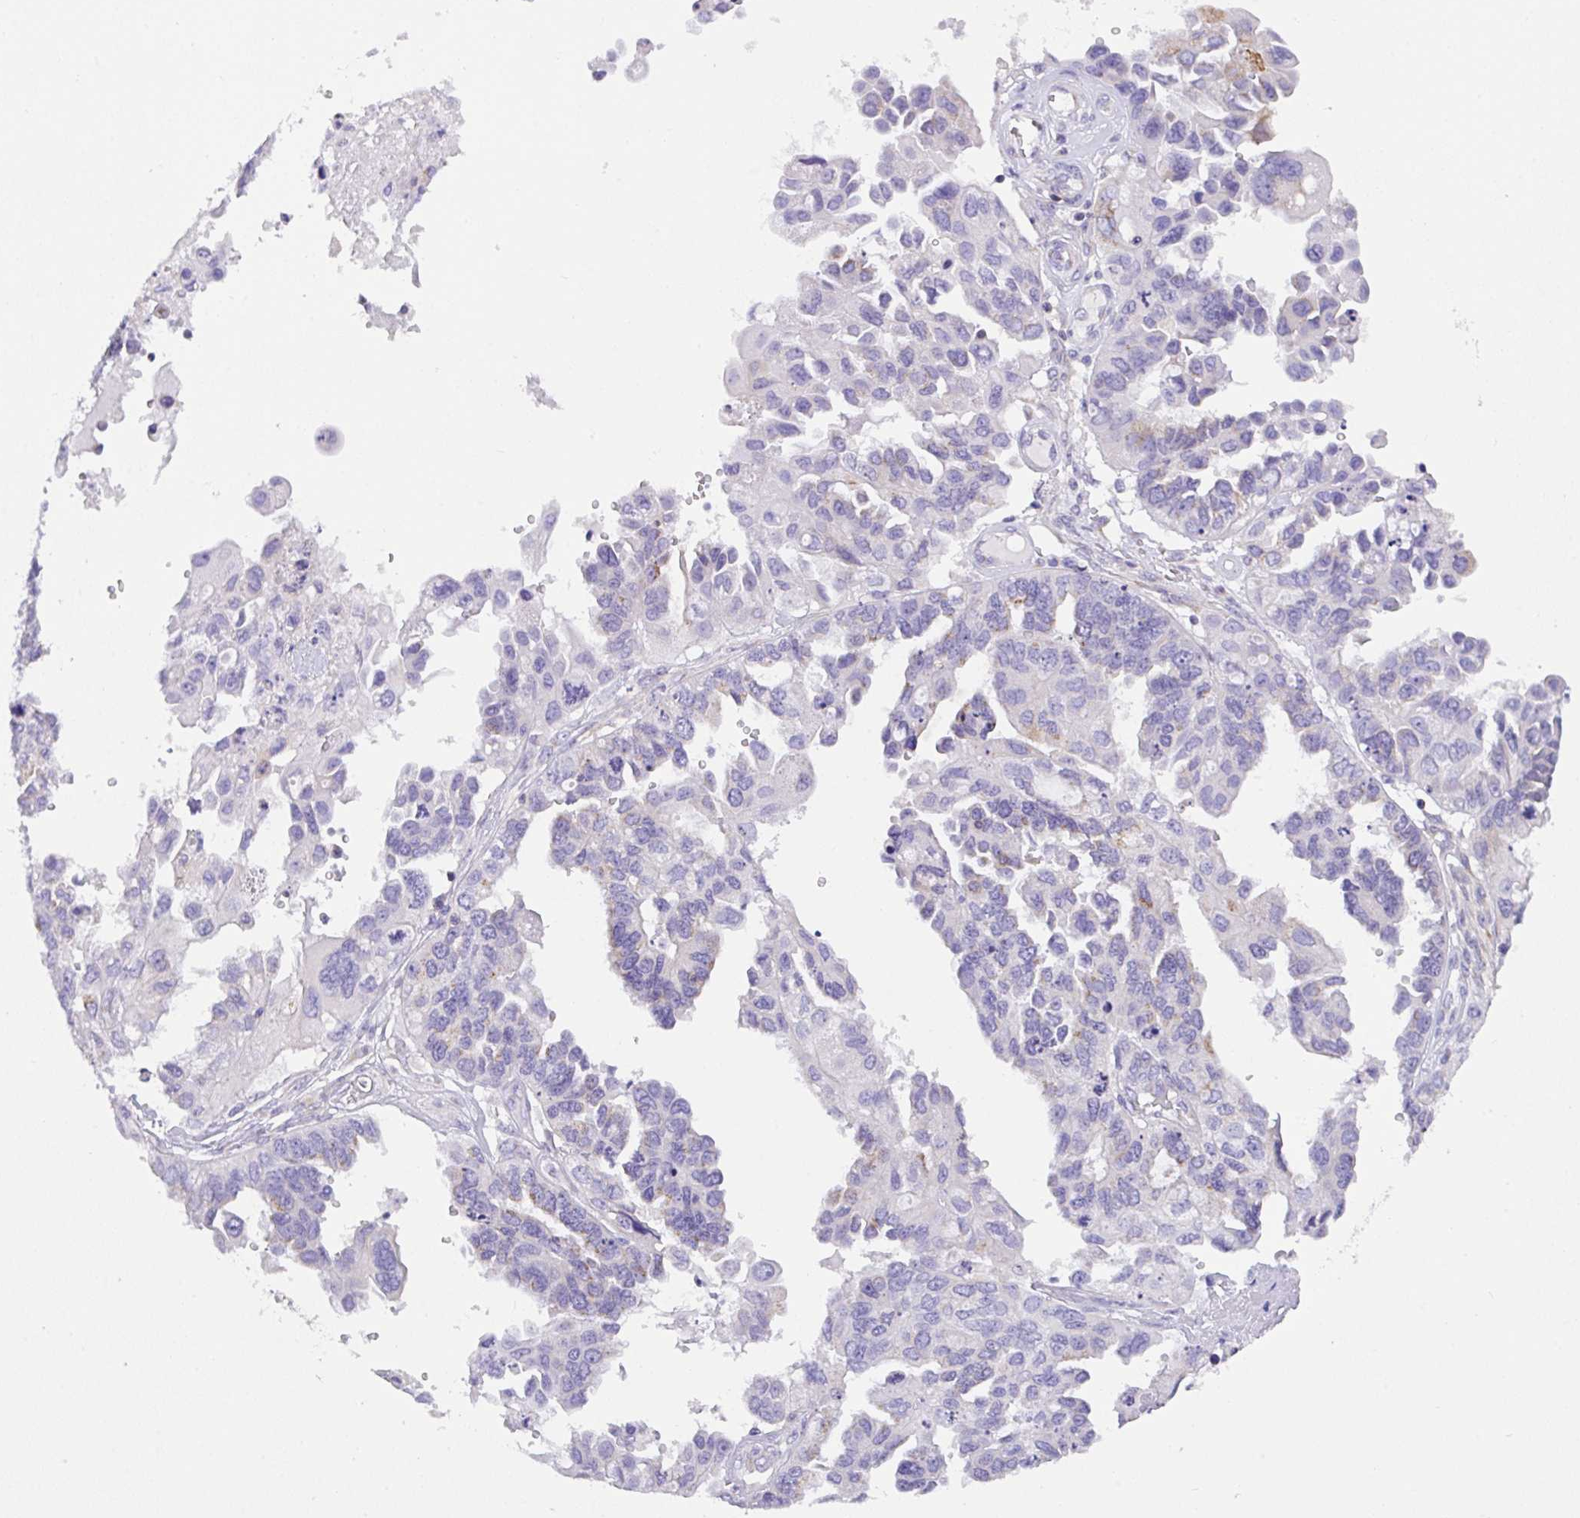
{"staining": {"intensity": "weak", "quantity": "<25%", "location": "cytoplasmic/membranous"}, "tissue": "ovarian cancer", "cell_type": "Tumor cells", "image_type": "cancer", "snomed": [{"axis": "morphology", "description": "Cystadenocarcinoma, serous, NOS"}, {"axis": "topography", "description": "Ovary"}], "caption": "DAB (3,3'-diaminobenzidine) immunohistochemical staining of human ovarian serous cystadenocarcinoma shows no significant staining in tumor cells.", "gene": "MIA3", "patient": {"sex": "female", "age": 53}}